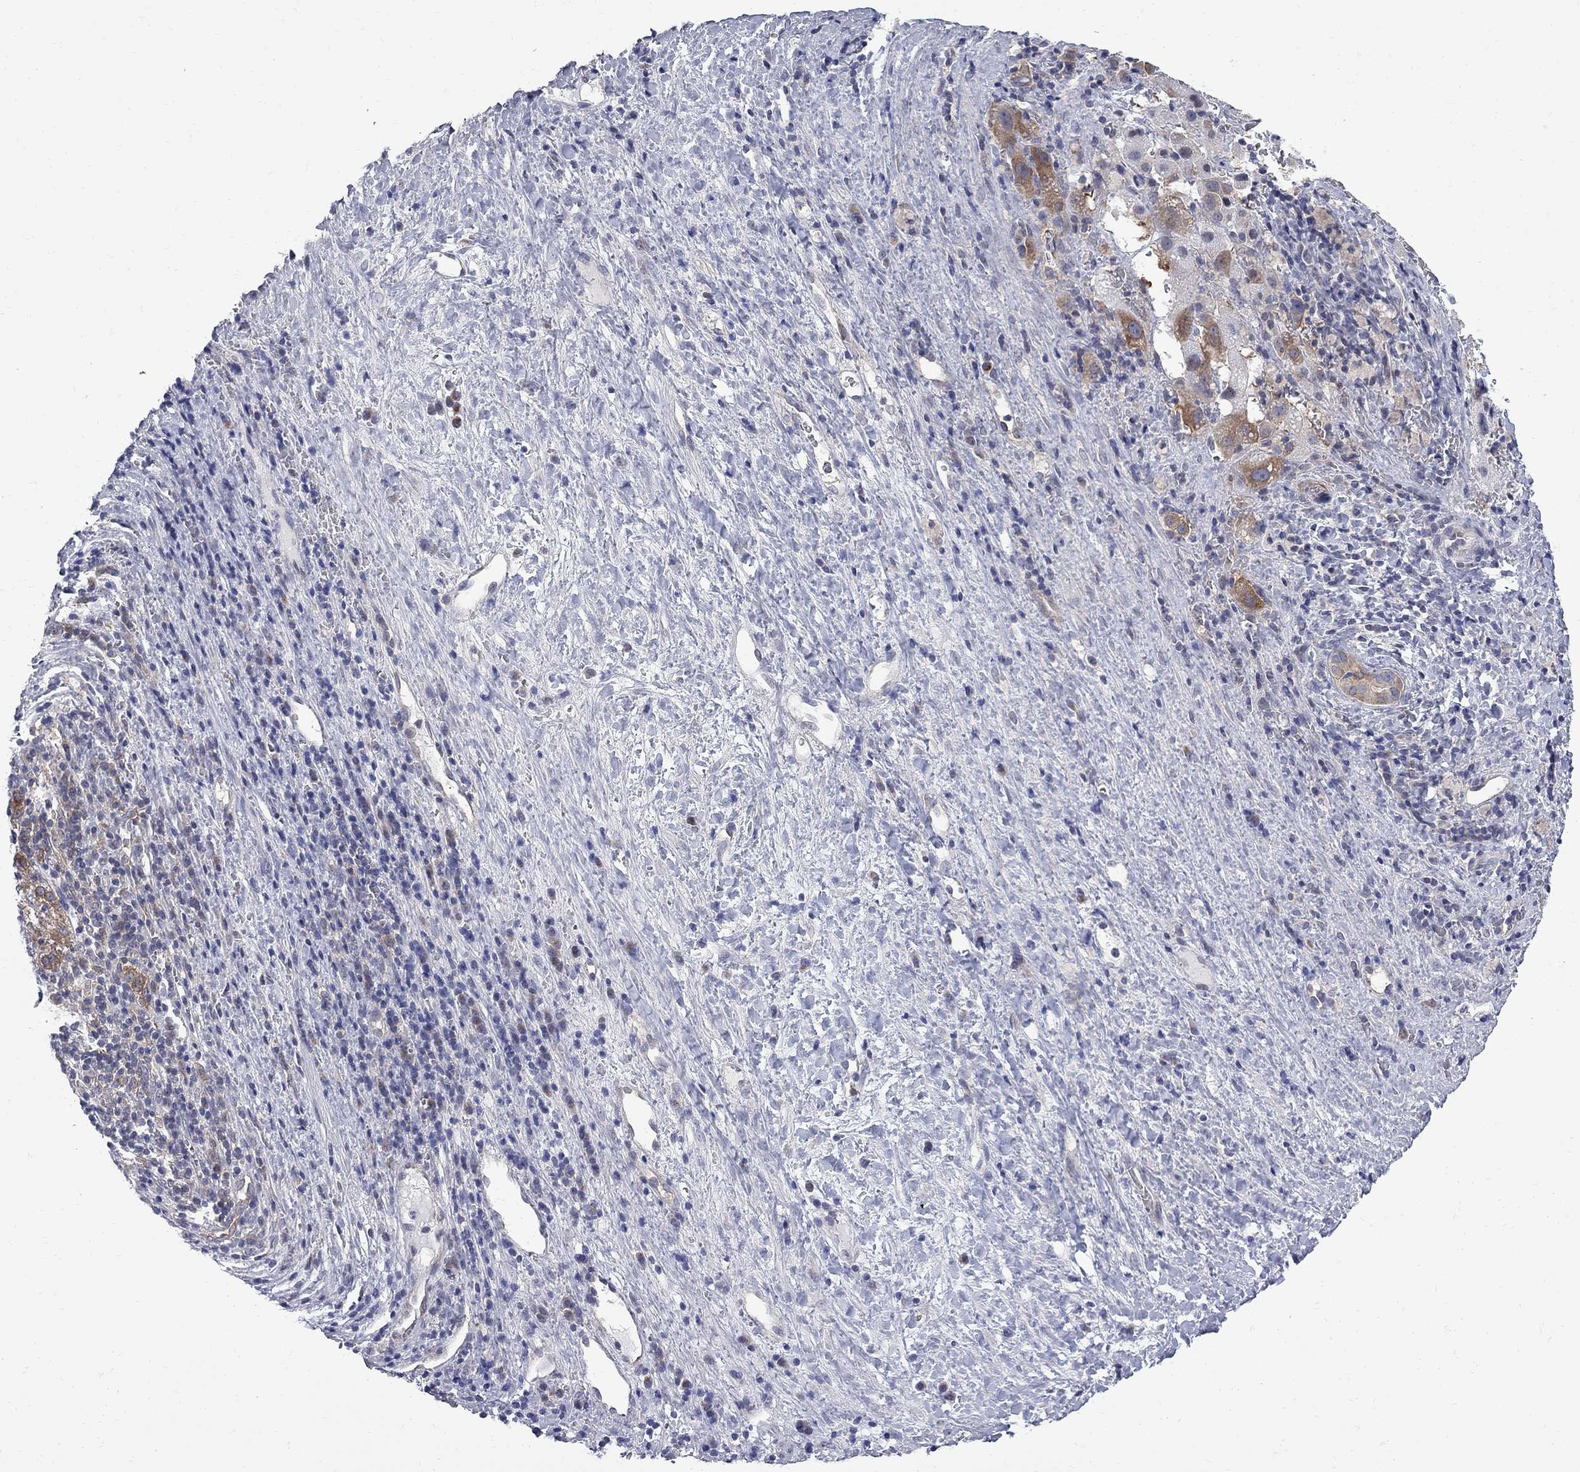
{"staining": {"intensity": "negative", "quantity": "none", "location": "none"}, "tissue": "liver cancer", "cell_type": "Tumor cells", "image_type": "cancer", "snomed": [{"axis": "morphology", "description": "Carcinoma, Hepatocellular, NOS"}, {"axis": "topography", "description": "Liver"}], "caption": "Liver cancer (hepatocellular carcinoma) was stained to show a protein in brown. There is no significant staining in tumor cells.", "gene": "GALNT8", "patient": {"sex": "female", "age": 60}}